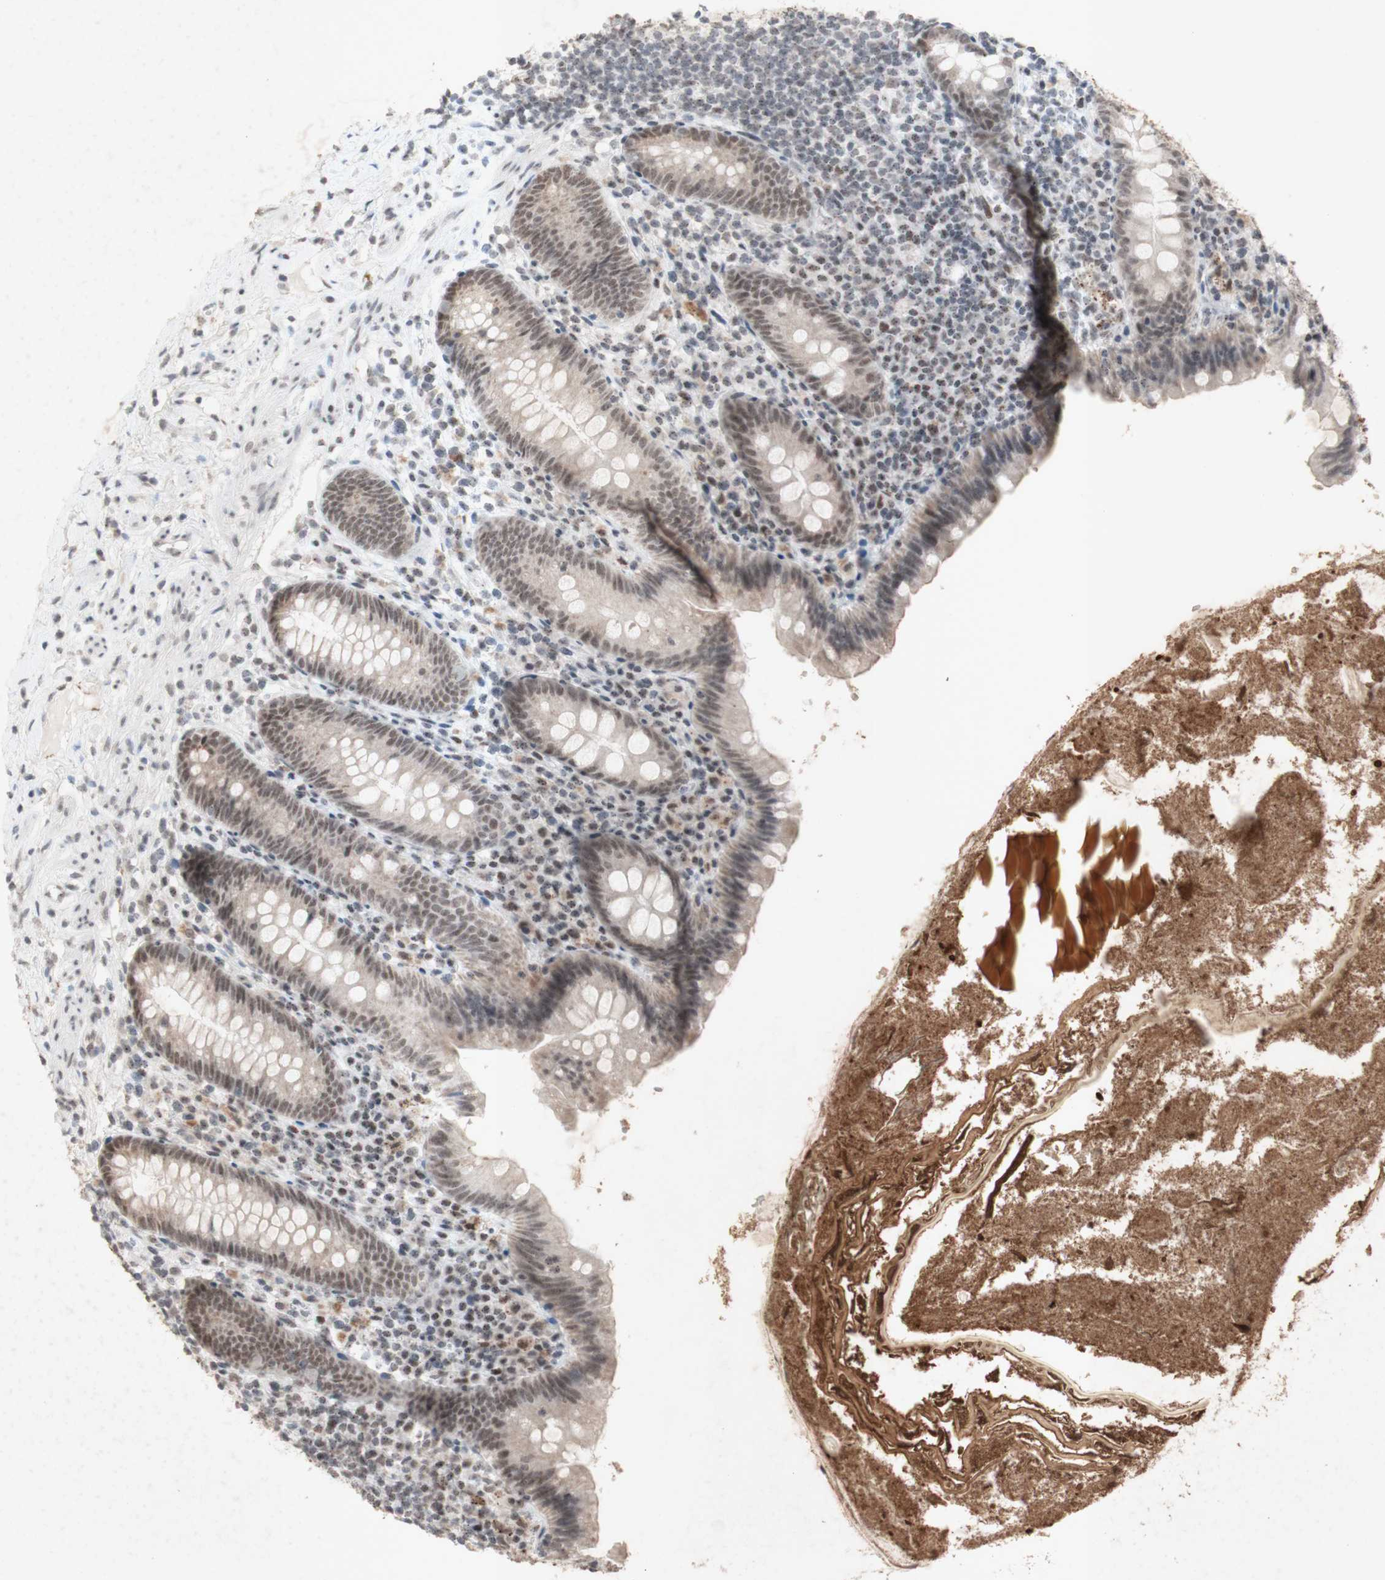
{"staining": {"intensity": "weak", "quantity": ">75%", "location": "cytoplasmic/membranous,nuclear"}, "tissue": "appendix", "cell_type": "Glandular cells", "image_type": "normal", "snomed": [{"axis": "morphology", "description": "Normal tissue, NOS"}, {"axis": "topography", "description": "Appendix"}], "caption": "Protein expression analysis of unremarkable appendix displays weak cytoplasmic/membranous,nuclear expression in approximately >75% of glandular cells.", "gene": "CENPB", "patient": {"sex": "male", "age": 52}}